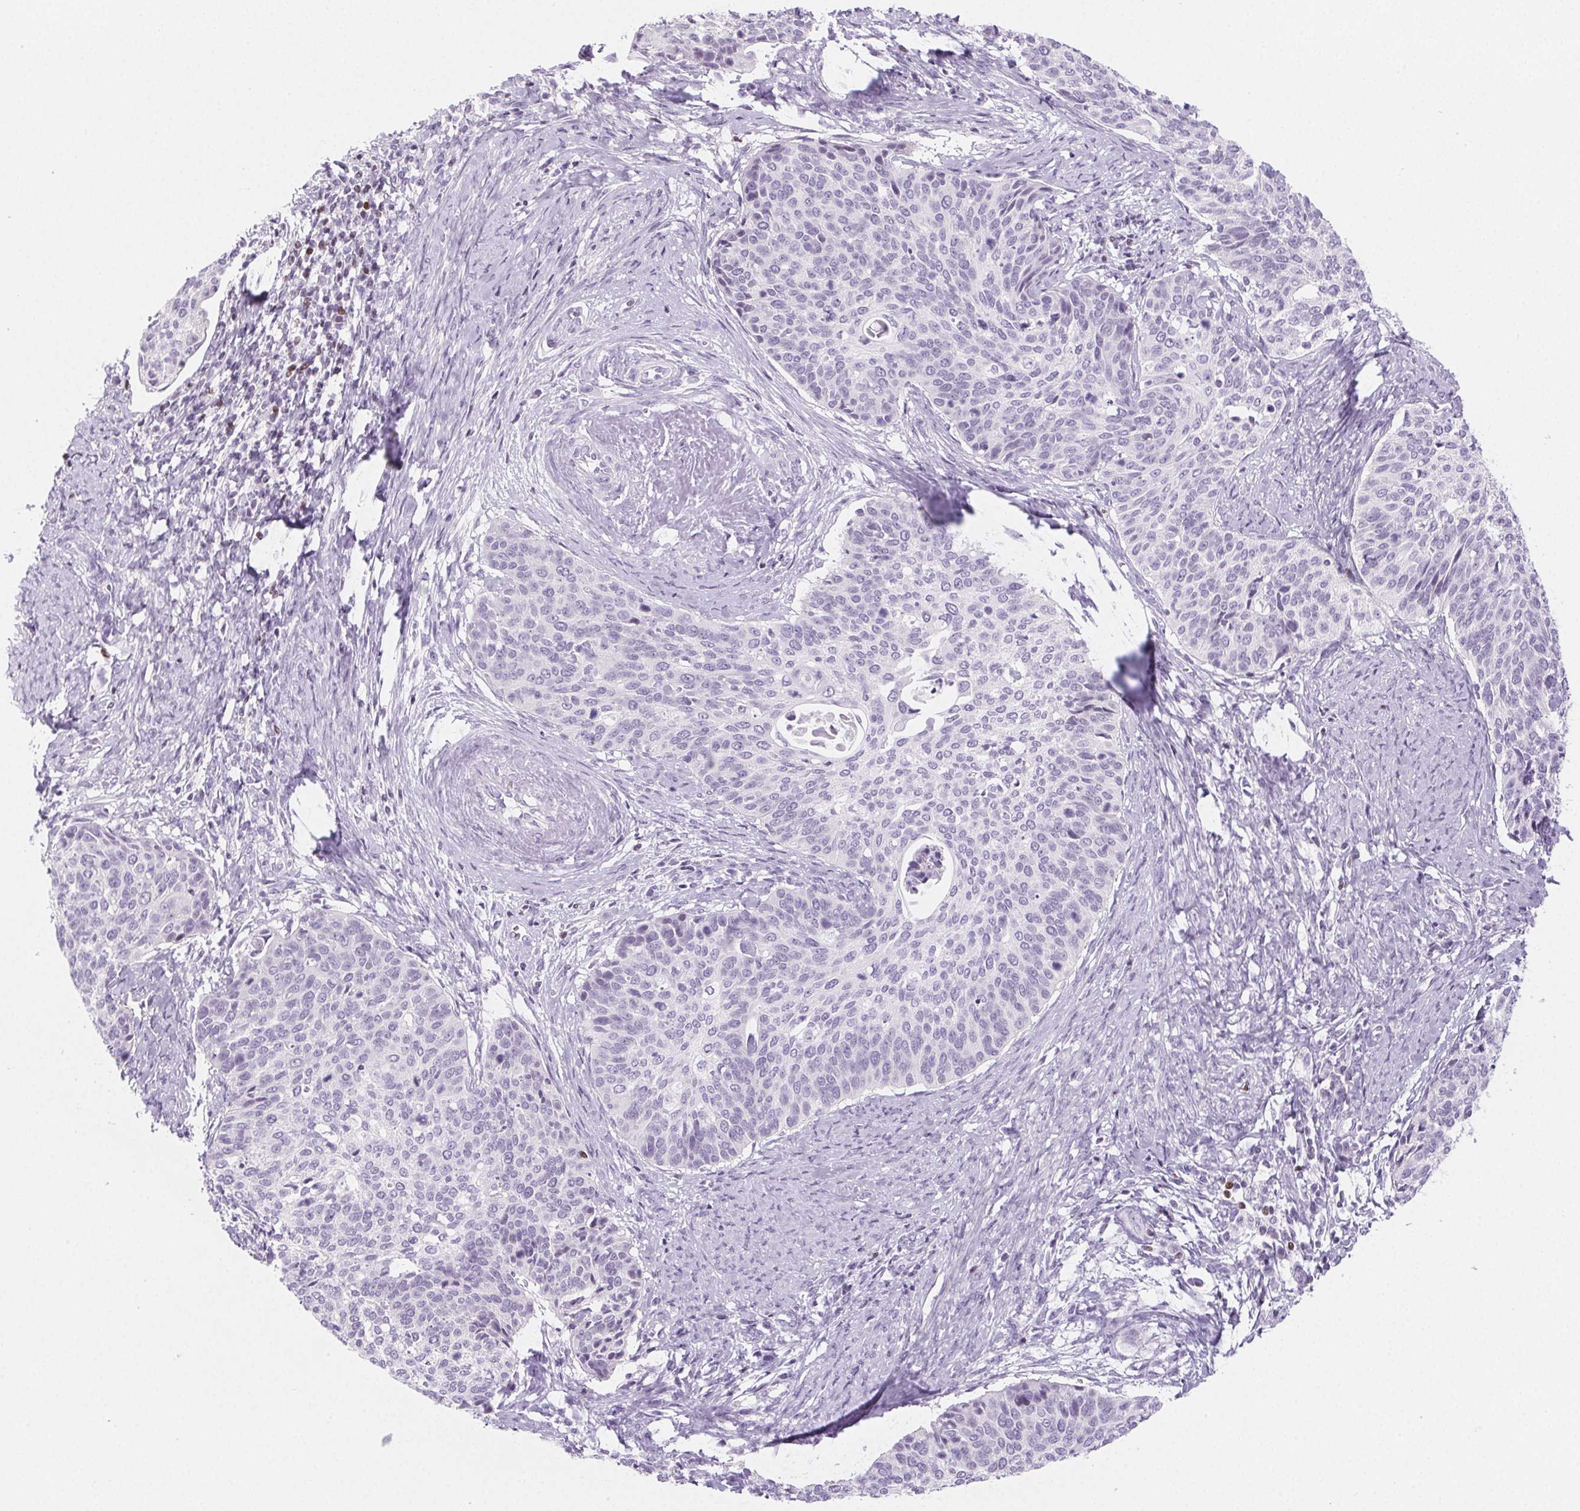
{"staining": {"intensity": "negative", "quantity": "none", "location": "none"}, "tissue": "cervical cancer", "cell_type": "Tumor cells", "image_type": "cancer", "snomed": [{"axis": "morphology", "description": "Squamous cell carcinoma, NOS"}, {"axis": "topography", "description": "Cervix"}], "caption": "This is an immunohistochemistry (IHC) micrograph of human squamous cell carcinoma (cervical). There is no expression in tumor cells.", "gene": "BEND2", "patient": {"sex": "female", "age": 69}}